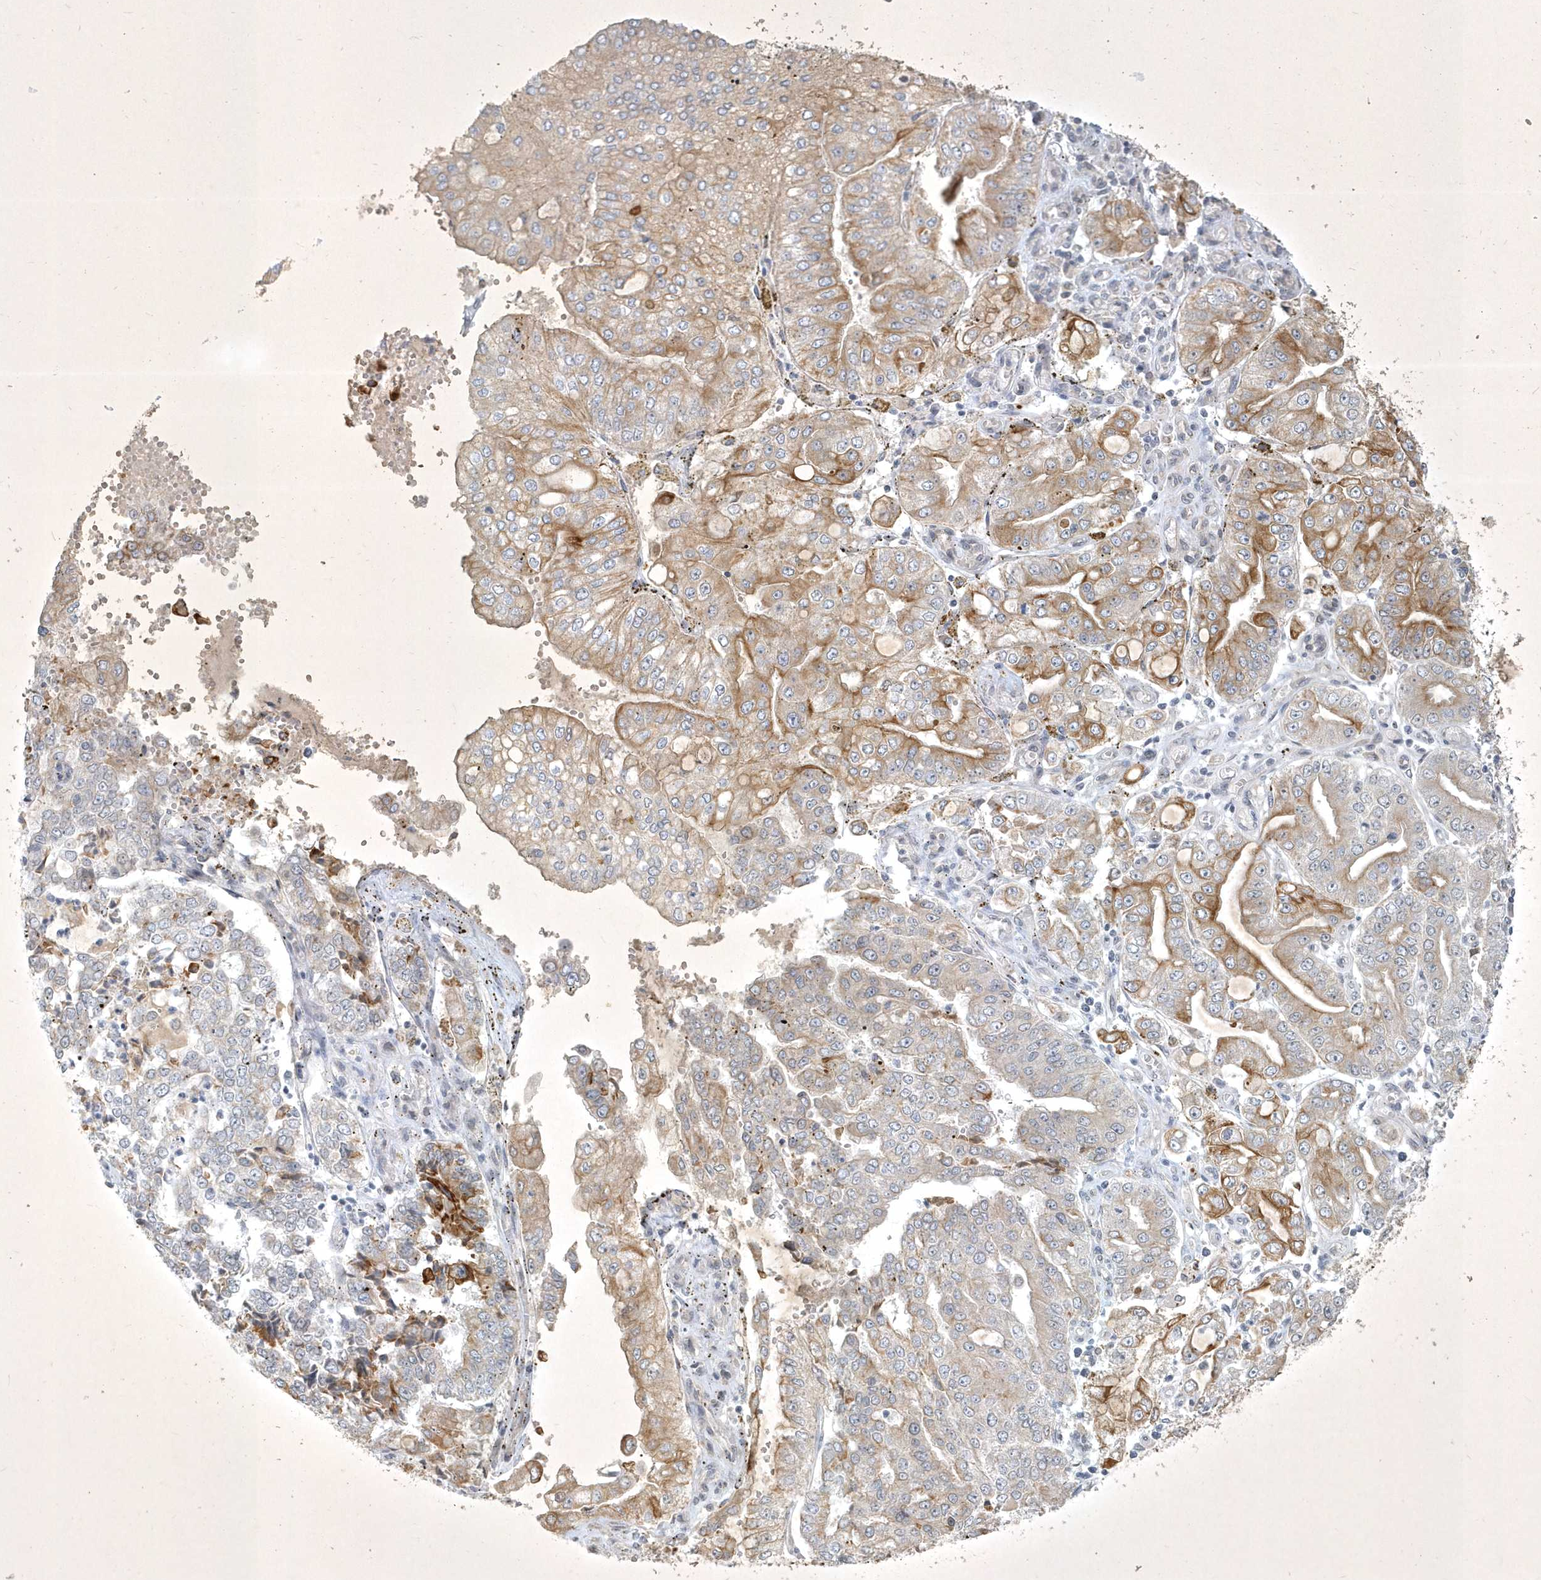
{"staining": {"intensity": "moderate", "quantity": ">75%", "location": "cytoplasmic/membranous"}, "tissue": "stomach cancer", "cell_type": "Tumor cells", "image_type": "cancer", "snomed": [{"axis": "morphology", "description": "Adenocarcinoma, NOS"}, {"axis": "topography", "description": "Stomach"}], "caption": "Approximately >75% of tumor cells in stomach adenocarcinoma reveal moderate cytoplasmic/membranous protein staining as visualized by brown immunohistochemical staining.", "gene": "BOD1", "patient": {"sex": "male", "age": 76}}